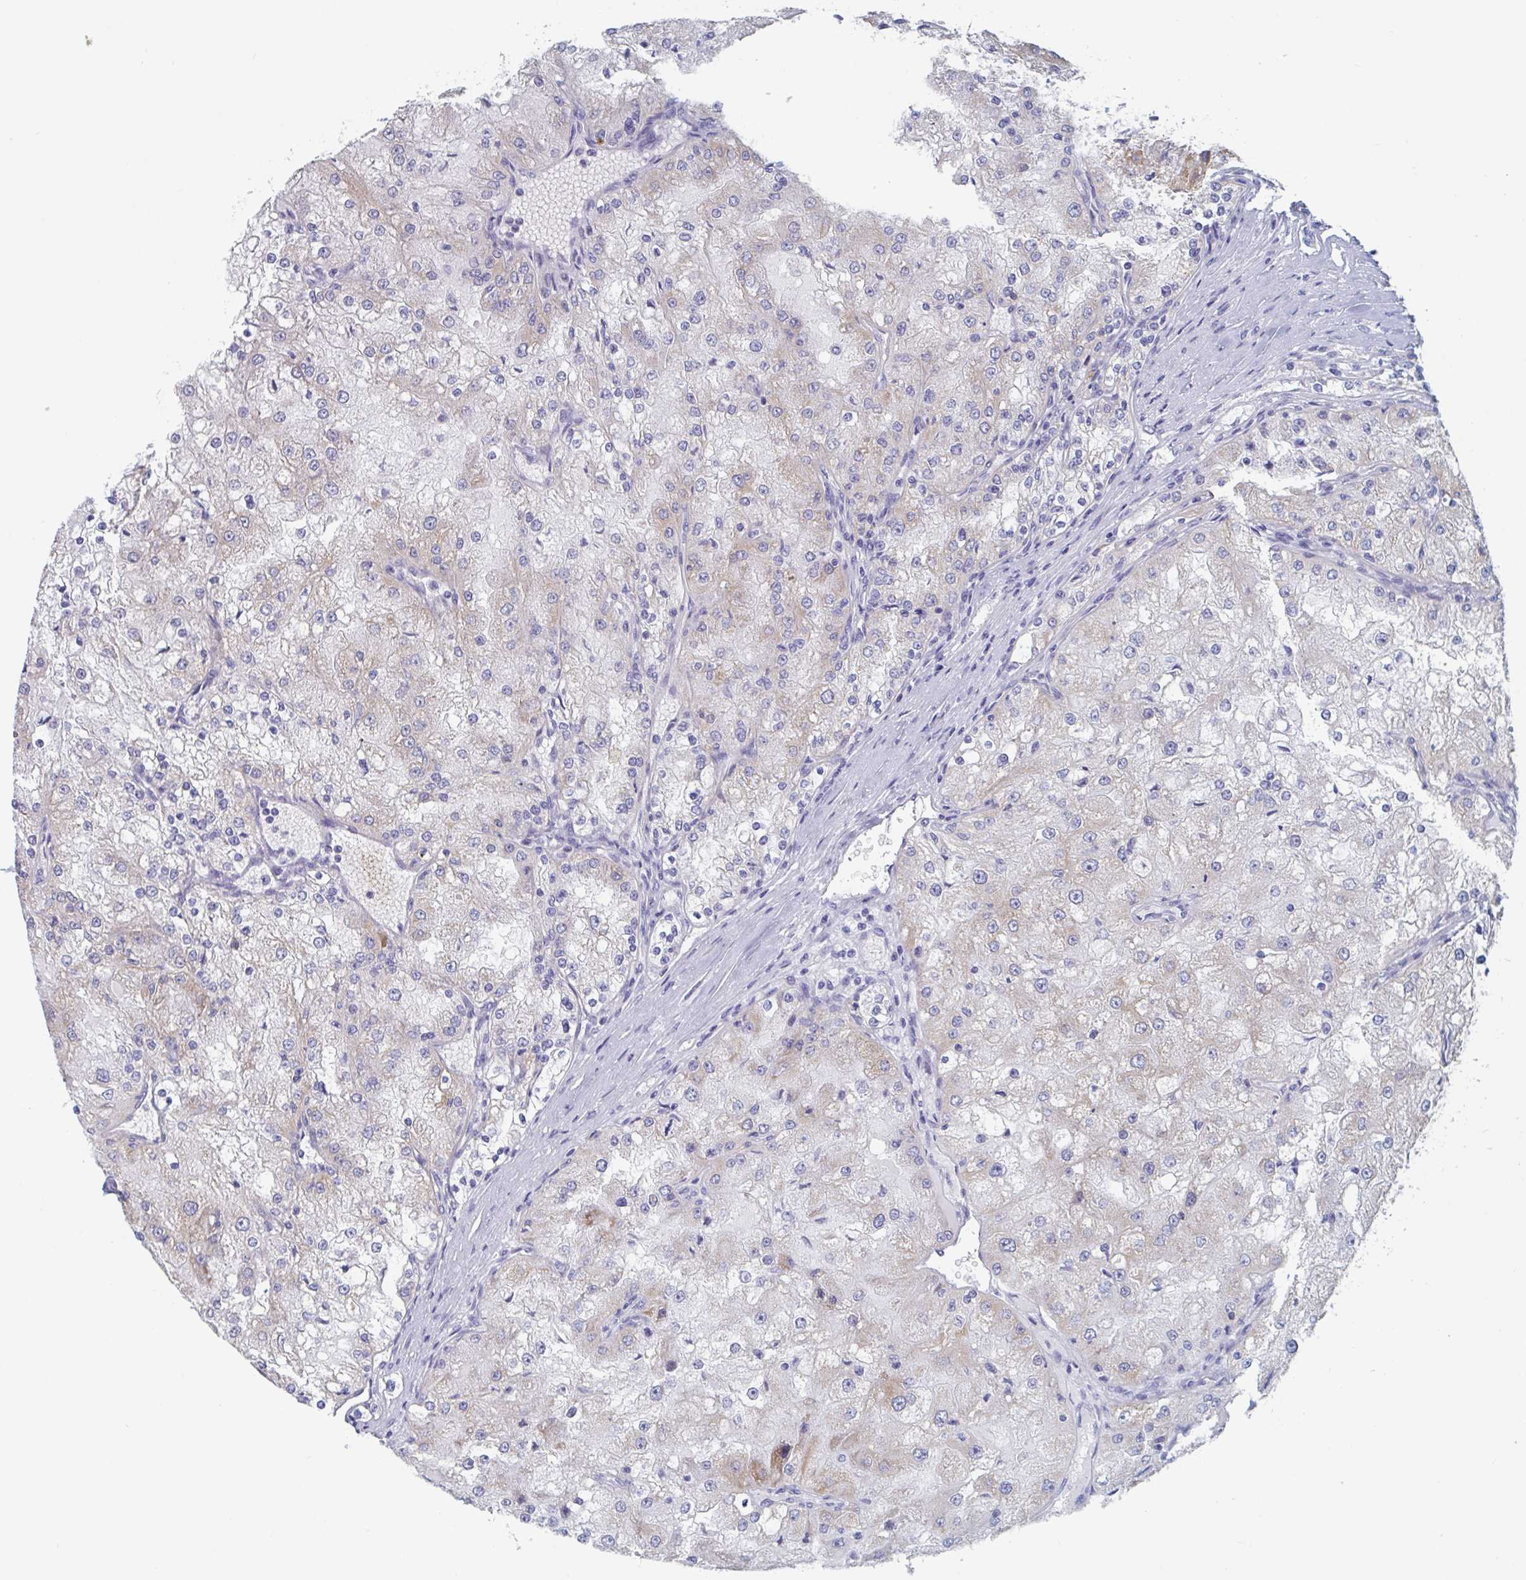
{"staining": {"intensity": "weak", "quantity": "25%-75%", "location": "cytoplasmic/membranous"}, "tissue": "renal cancer", "cell_type": "Tumor cells", "image_type": "cancer", "snomed": [{"axis": "morphology", "description": "Adenocarcinoma, NOS"}, {"axis": "topography", "description": "Kidney"}], "caption": "Tumor cells show low levels of weak cytoplasmic/membranous positivity in approximately 25%-75% of cells in renal adenocarcinoma.", "gene": "MRPL53", "patient": {"sex": "female", "age": 74}}